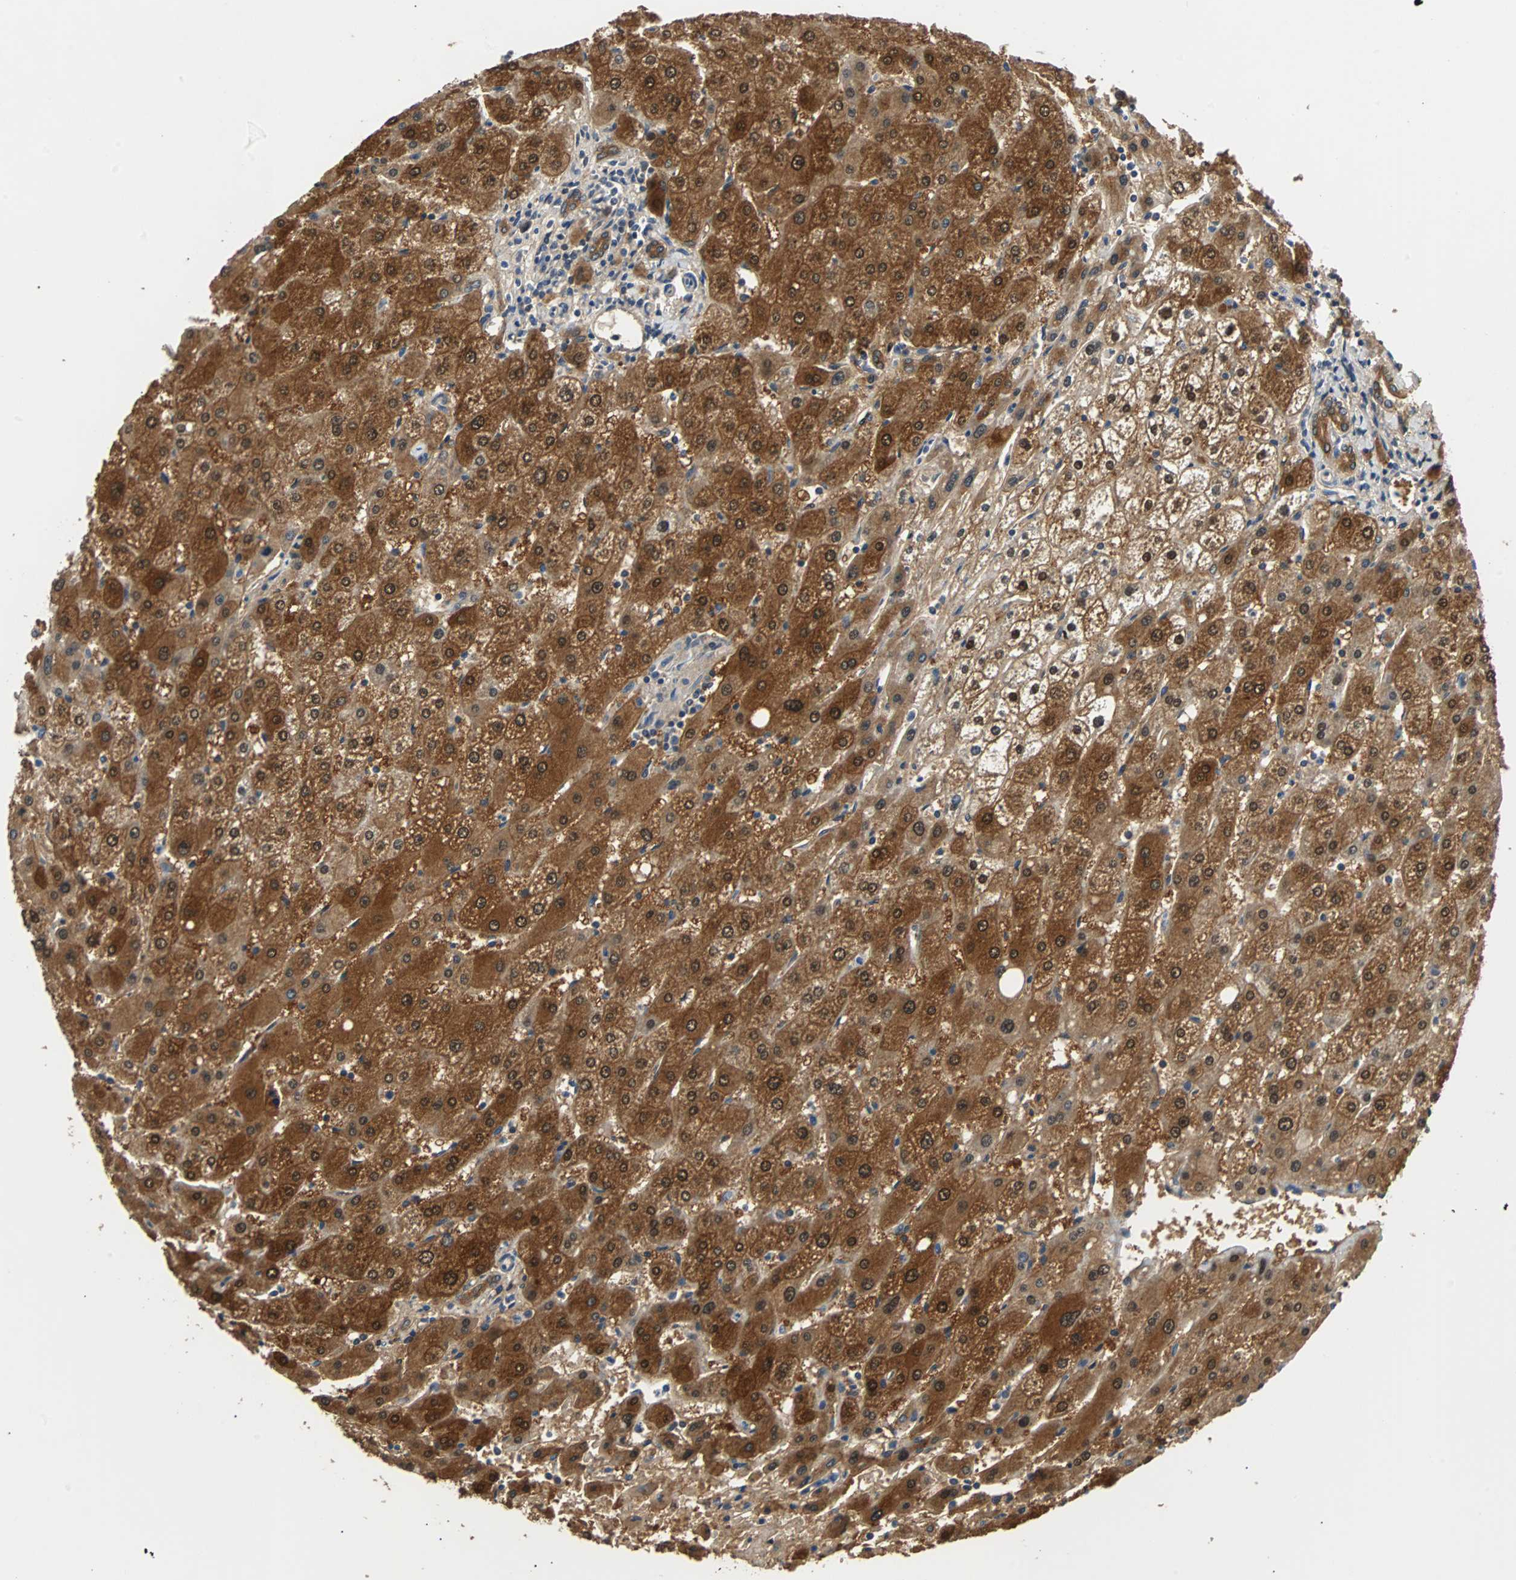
{"staining": {"intensity": "strong", "quantity": ">75%", "location": "cytoplasmic/membranous"}, "tissue": "liver", "cell_type": "Cholangiocytes", "image_type": "normal", "snomed": [{"axis": "morphology", "description": "Normal tissue, NOS"}, {"axis": "topography", "description": "Liver"}], "caption": "IHC staining of unremarkable liver, which reveals high levels of strong cytoplasmic/membranous positivity in about >75% of cholangiocytes indicating strong cytoplasmic/membranous protein expression. The staining was performed using DAB (brown) for protein detection and nuclei were counterstained in hematoxylin (blue).", "gene": "PRDX6", "patient": {"sex": "male", "age": 67}}